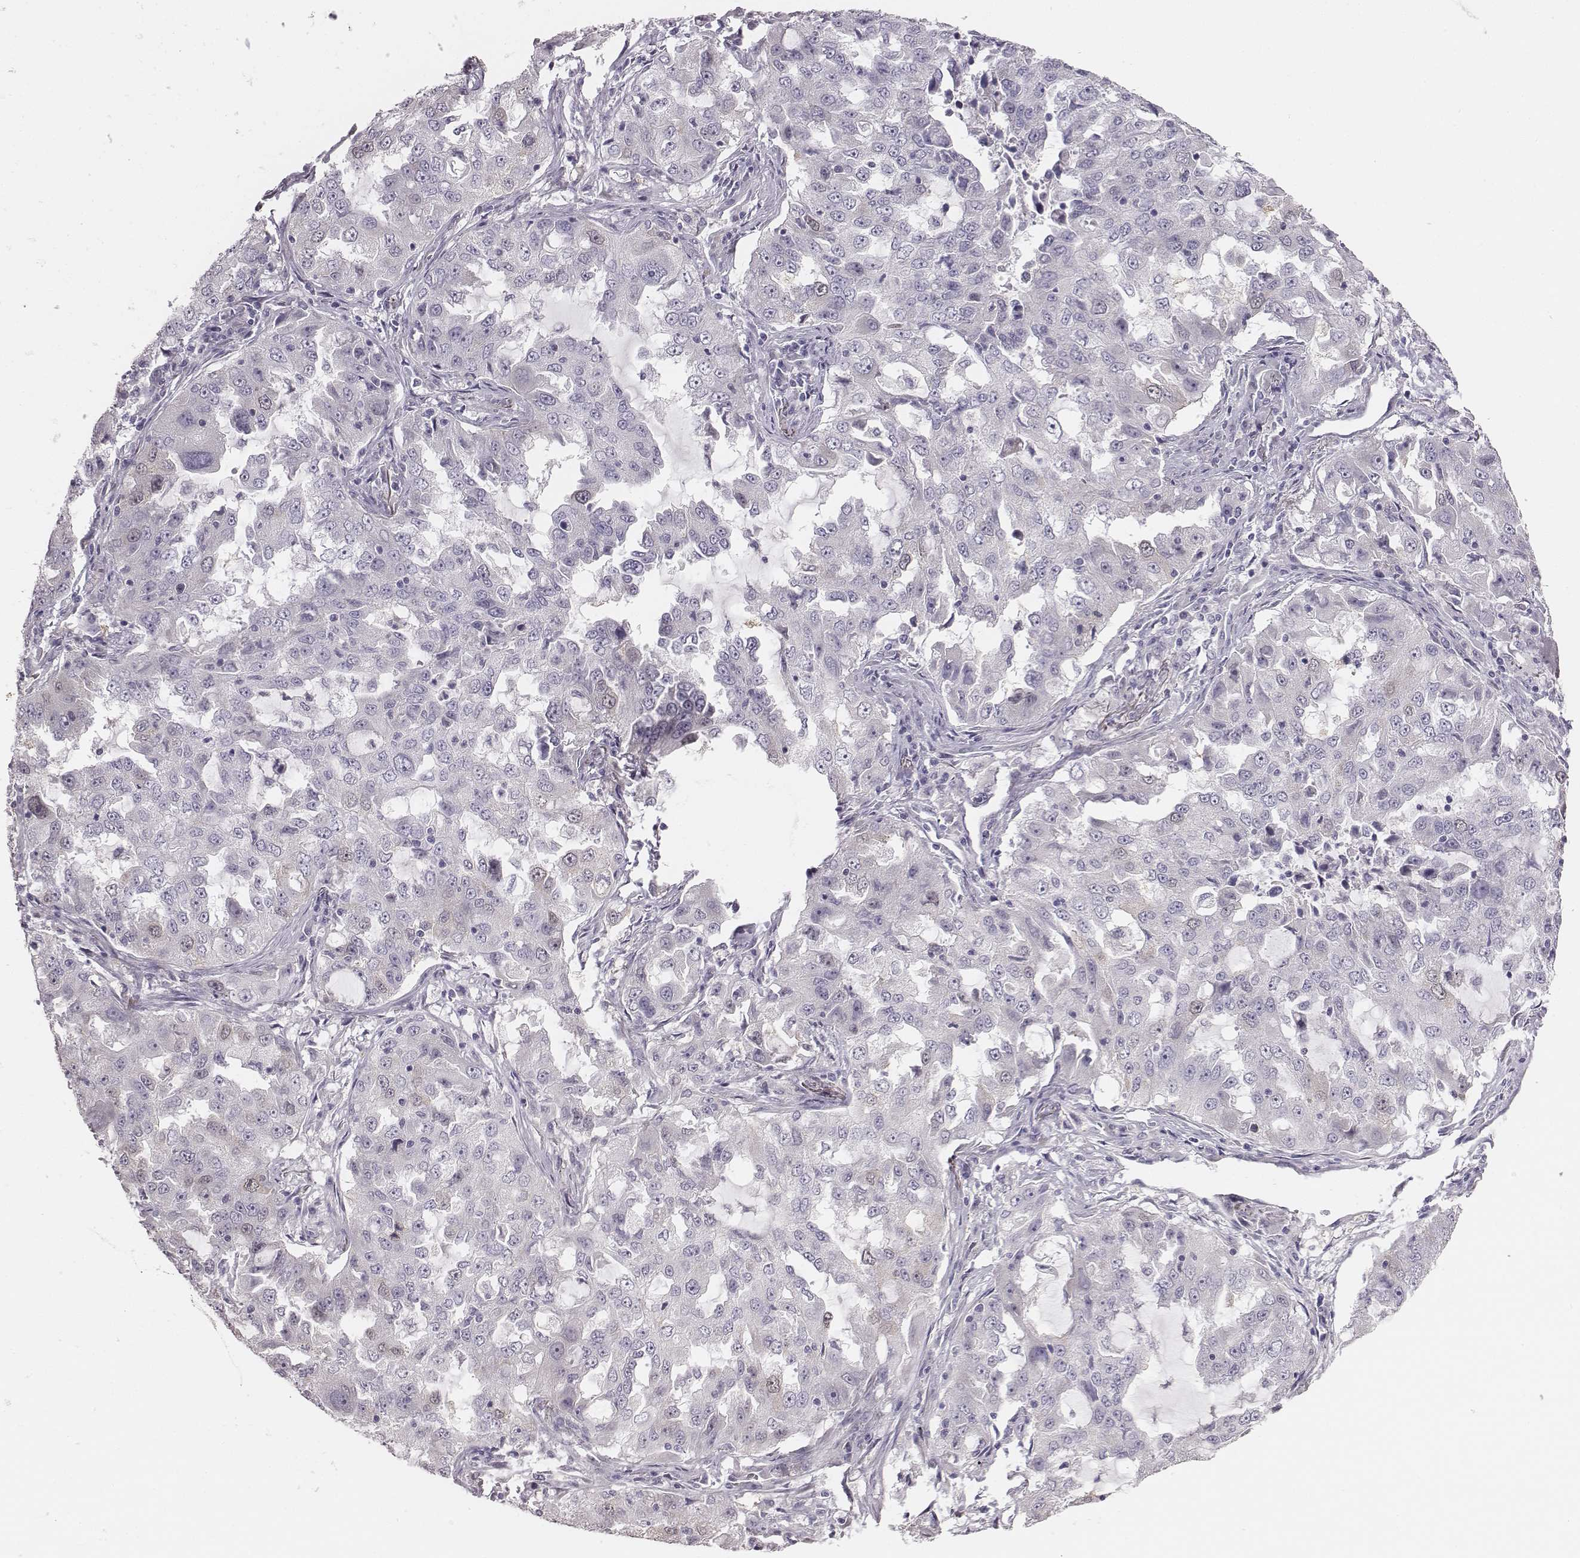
{"staining": {"intensity": "negative", "quantity": "none", "location": "none"}, "tissue": "lung cancer", "cell_type": "Tumor cells", "image_type": "cancer", "snomed": [{"axis": "morphology", "description": "Adenocarcinoma, NOS"}, {"axis": "topography", "description": "Lung"}], "caption": "High power microscopy histopathology image of an IHC image of lung adenocarcinoma, revealing no significant expression in tumor cells.", "gene": "PBK", "patient": {"sex": "female", "age": 61}}